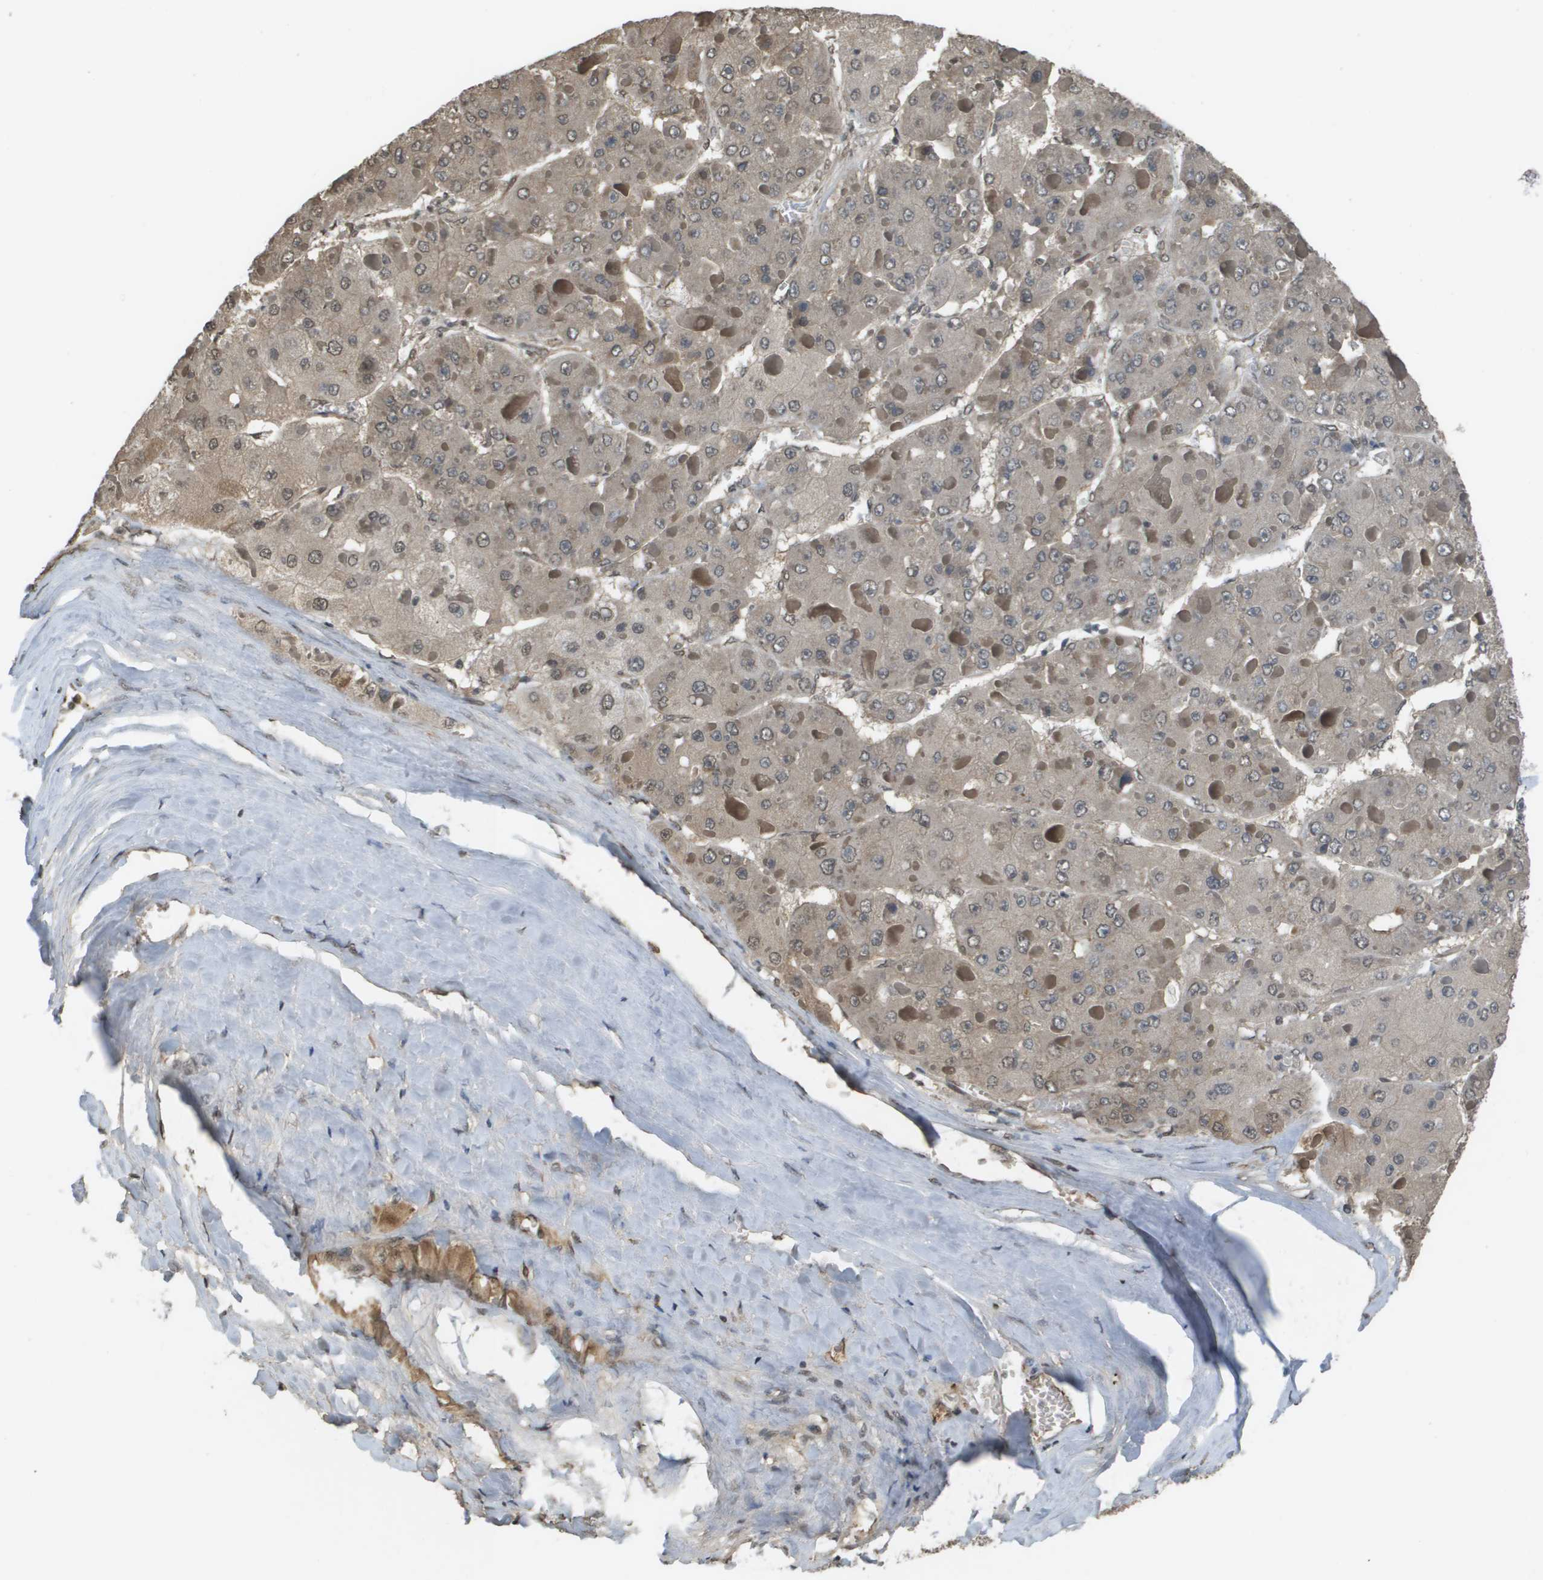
{"staining": {"intensity": "weak", "quantity": "<25%", "location": "cytoplasmic/membranous,nuclear"}, "tissue": "liver cancer", "cell_type": "Tumor cells", "image_type": "cancer", "snomed": [{"axis": "morphology", "description": "Carcinoma, Hepatocellular, NOS"}, {"axis": "topography", "description": "Liver"}], "caption": "Tumor cells are negative for protein expression in human liver hepatocellular carcinoma.", "gene": "NDRG2", "patient": {"sex": "female", "age": 73}}